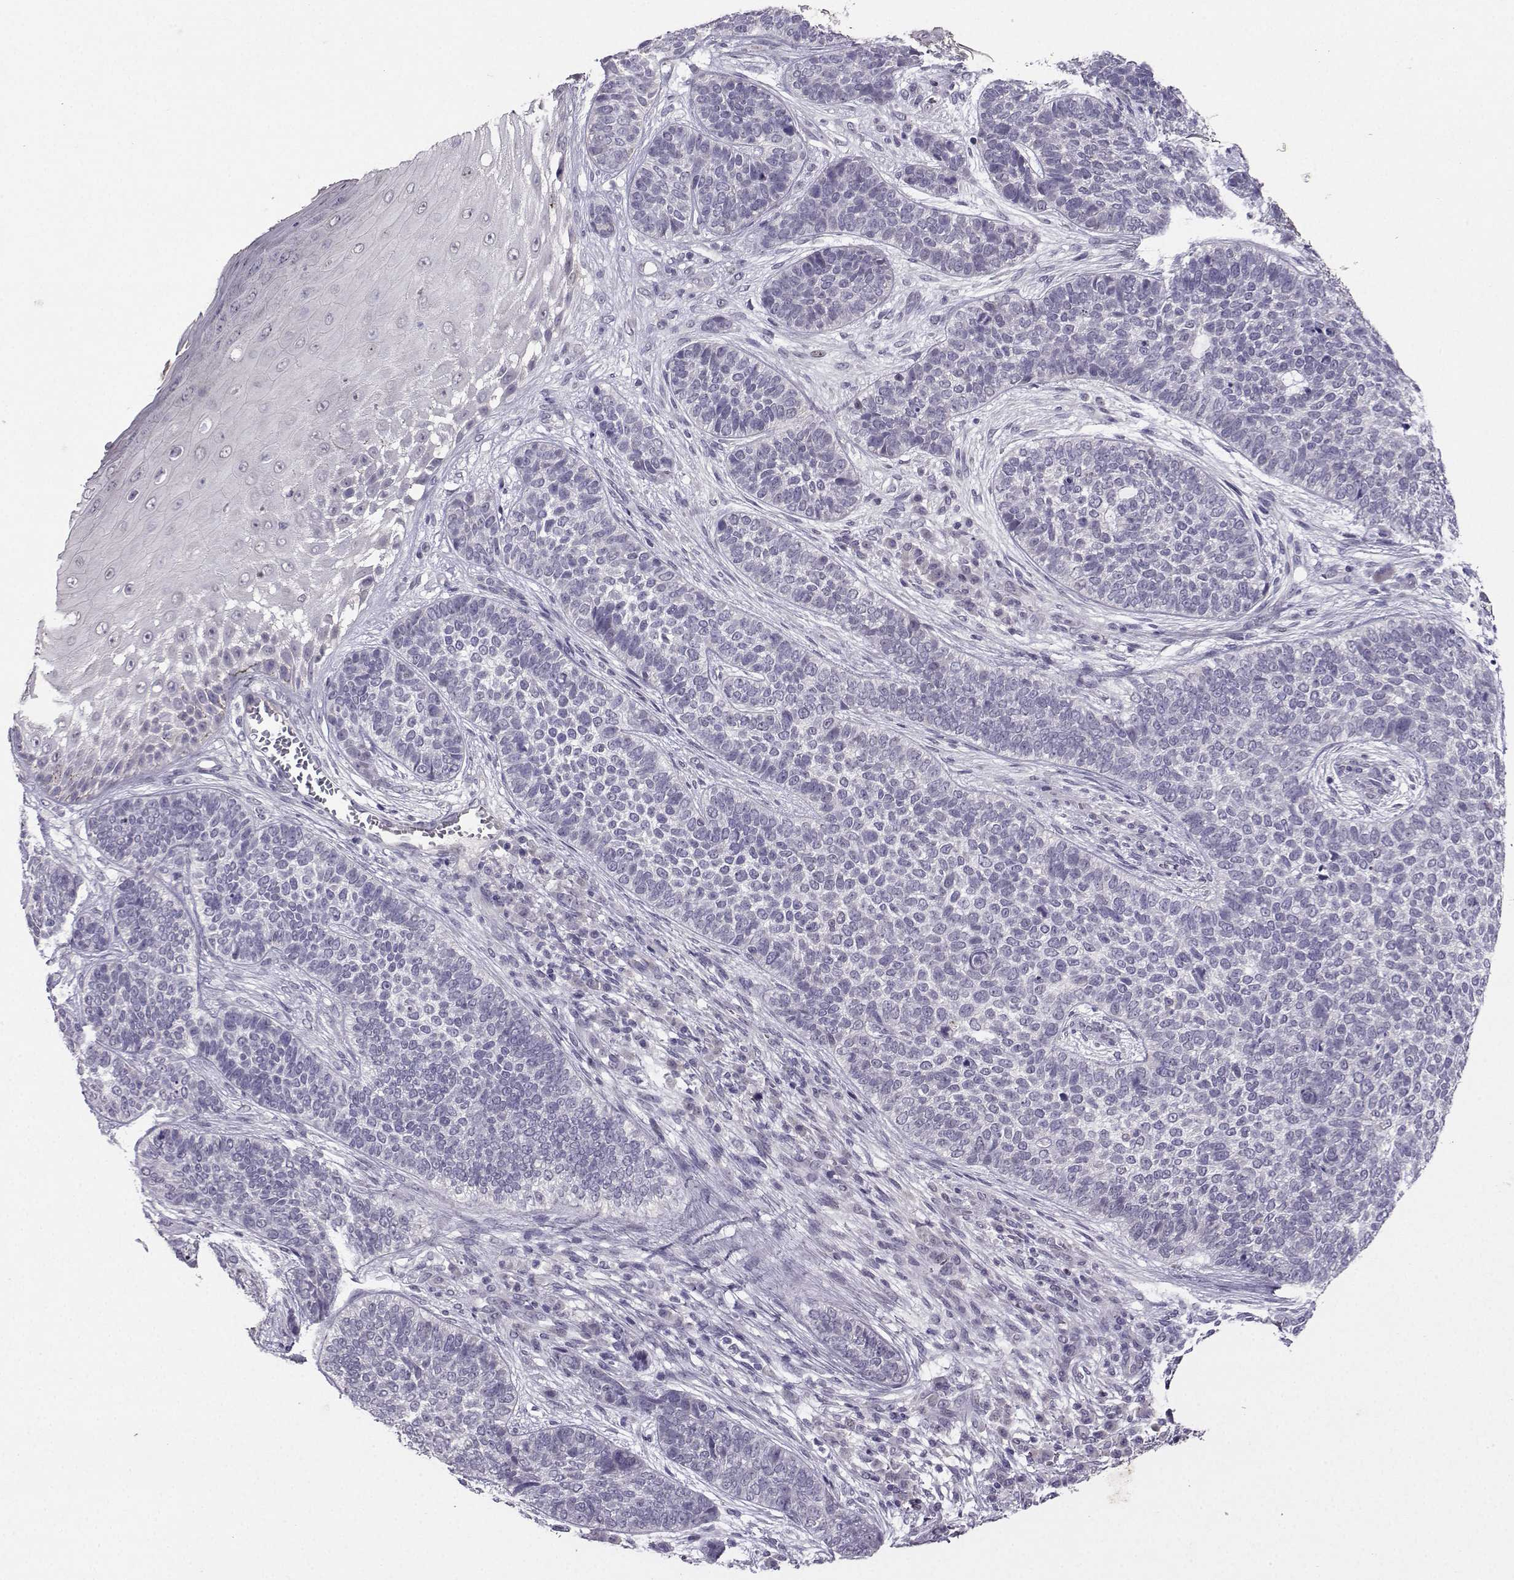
{"staining": {"intensity": "negative", "quantity": "none", "location": "none"}, "tissue": "skin cancer", "cell_type": "Tumor cells", "image_type": "cancer", "snomed": [{"axis": "morphology", "description": "Basal cell carcinoma"}, {"axis": "topography", "description": "Skin"}], "caption": "The immunohistochemistry (IHC) micrograph has no significant expression in tumor cells of skin cancer (basal cell carcinoma) tissue.", "gene": "CARTPT", "patient": {"sex": "female", "age": 69}}